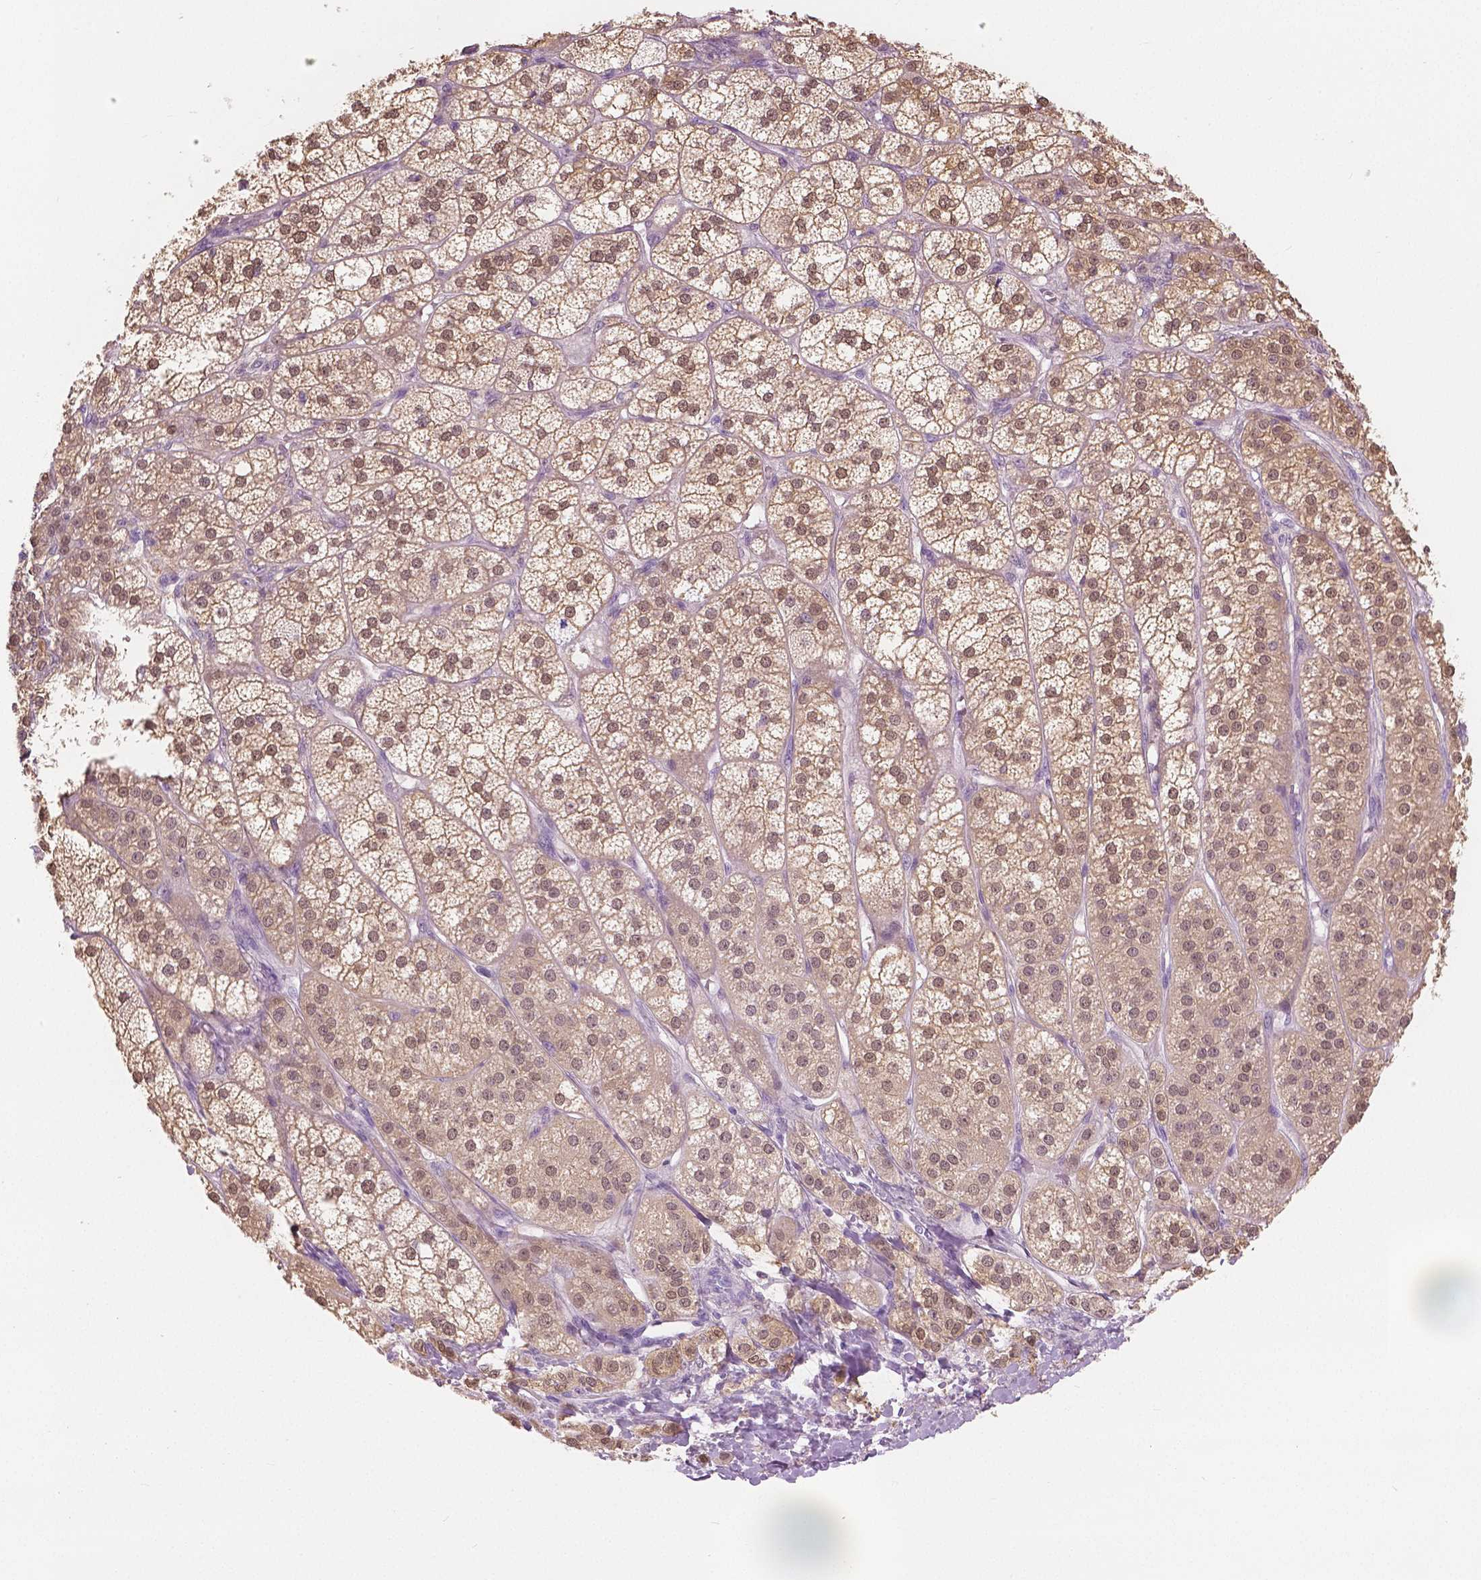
{"staining": {"intensity": "moderate", "quantity": ">75%", "location": "cytoplasmic/membranous,nuclear"}, "tissue": "adrenal gland", "cell_type": "Glandular cells", "image_type": "normal", "snomed": [{"axis": "morphology", "description": "Normal tissue, NOS"}, {"axis": "topography", "description": "Adrenal gland"}], "caption": "IHC (DAB (3,3'-diaminobenzidine)) staining of unremarkable adrenal gland reveals moderate cytoplasmic/membranous,nuclear protein staining in approximately >75% of glandular cells. (DAB (3,3'-diaminobenzidine) = brown stain, brightfield microscopy at high magnification).", "gene": "GALM", "patient": {"sex": "female", "age": 60}}